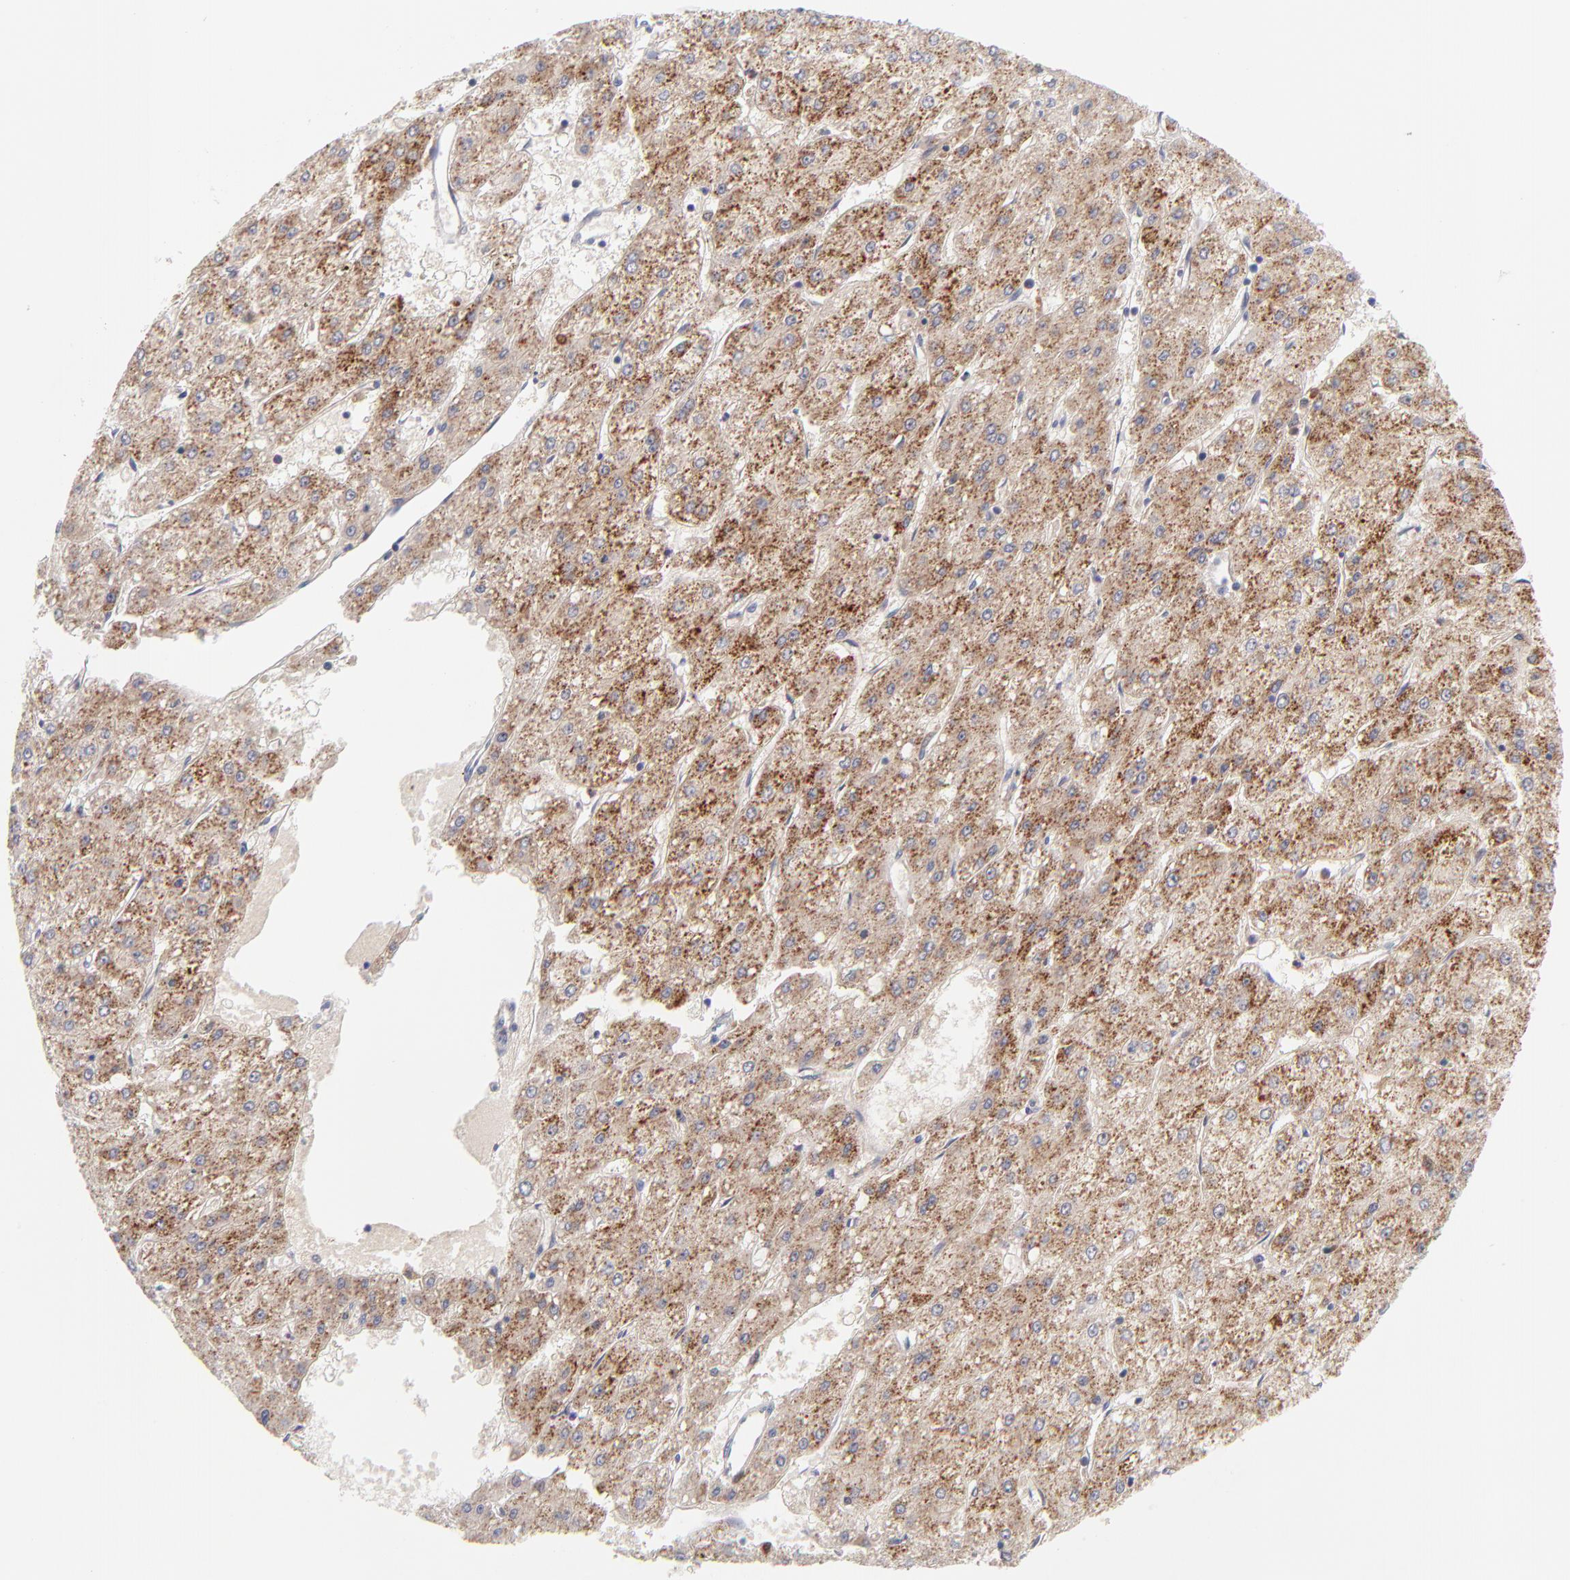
{"staining": {"intensity": "moderate", "quantity": ">75%", "location": "cytoplasmic/membranous"}, "tissue": "liver cancer", "cell_type": "Tumor cells", "image_type": "cancer", "snomed": [{"axis": "morphology", "description": "Carcinoma, Hepatocellular, NOS"}, {"axis": "topography", "description": "Liver"}], "caption": "IHC histopathology image of neoplastic tissue: hepatocellular carcinoma (liver) stained using immunohistochemistry (IHC) shows medium levels of moderate protein expression localized specifically in the cytoplasmic/membranous of tumor cells, appearing as a cytoplasmic/membranous brown color.", "gene": "BID", "patient": {"sex": "female", "age": 52}}